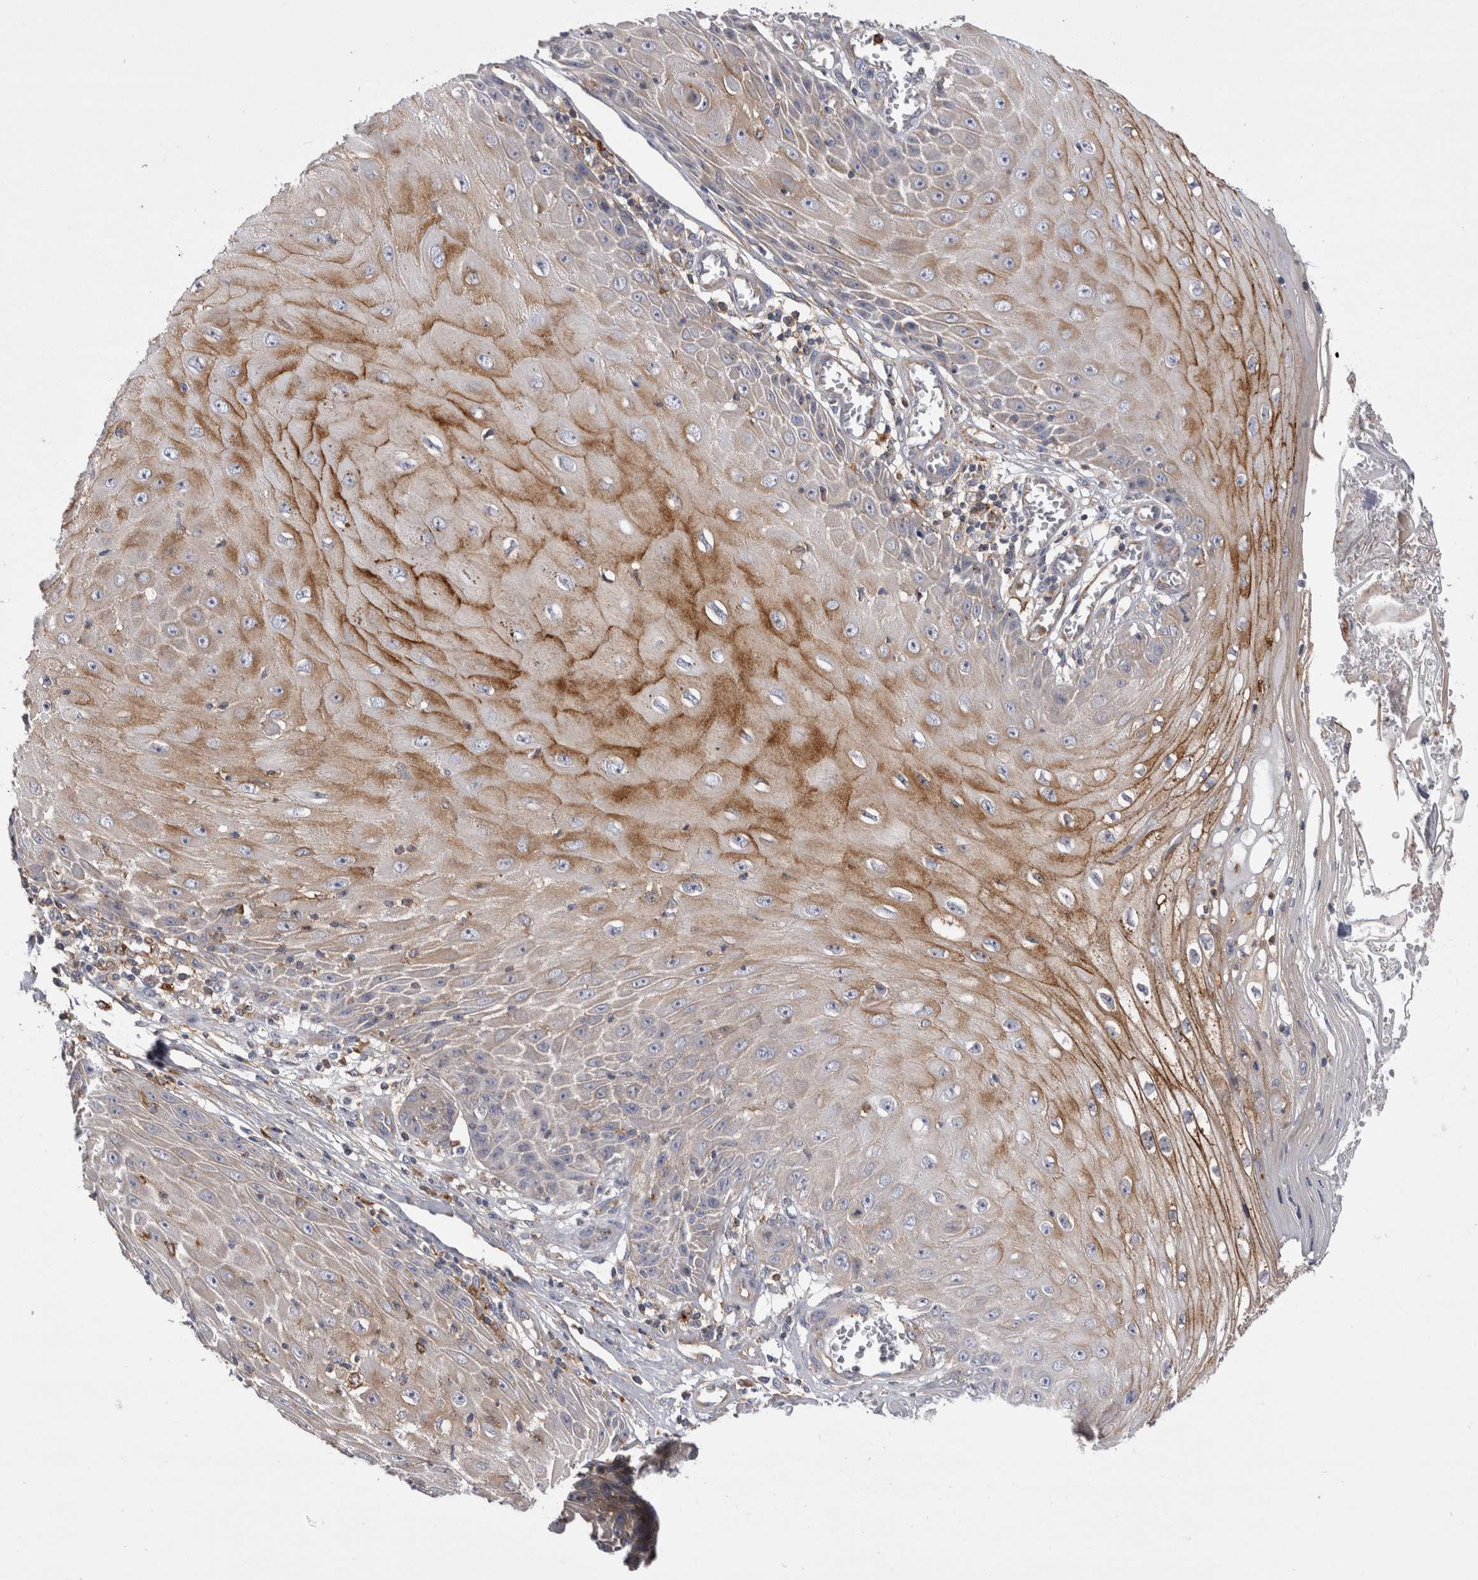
{"staining": {"intensity": "moderate", "quantity": "25%-75%", "location": "cytoplasmic/membranous"}, "tissue": "skin cancer", "cell_type": "Tumor cells", "image_type": "cancer", "snomed": [{"axis": "morphology", "description": "Squamous cell carcinoma, NOS"}, {"axis": "topography", "description": "Skin"}], "caption": "Immunohistochemical staining of squamous cell carcinoma (skin) displays medium levels of moderate cytoplasmic/membranous expression in about 25%-75% of tumor cells.", "gene": "RAB11FIP1", "patient": {"sex": "female", "age": 73}}